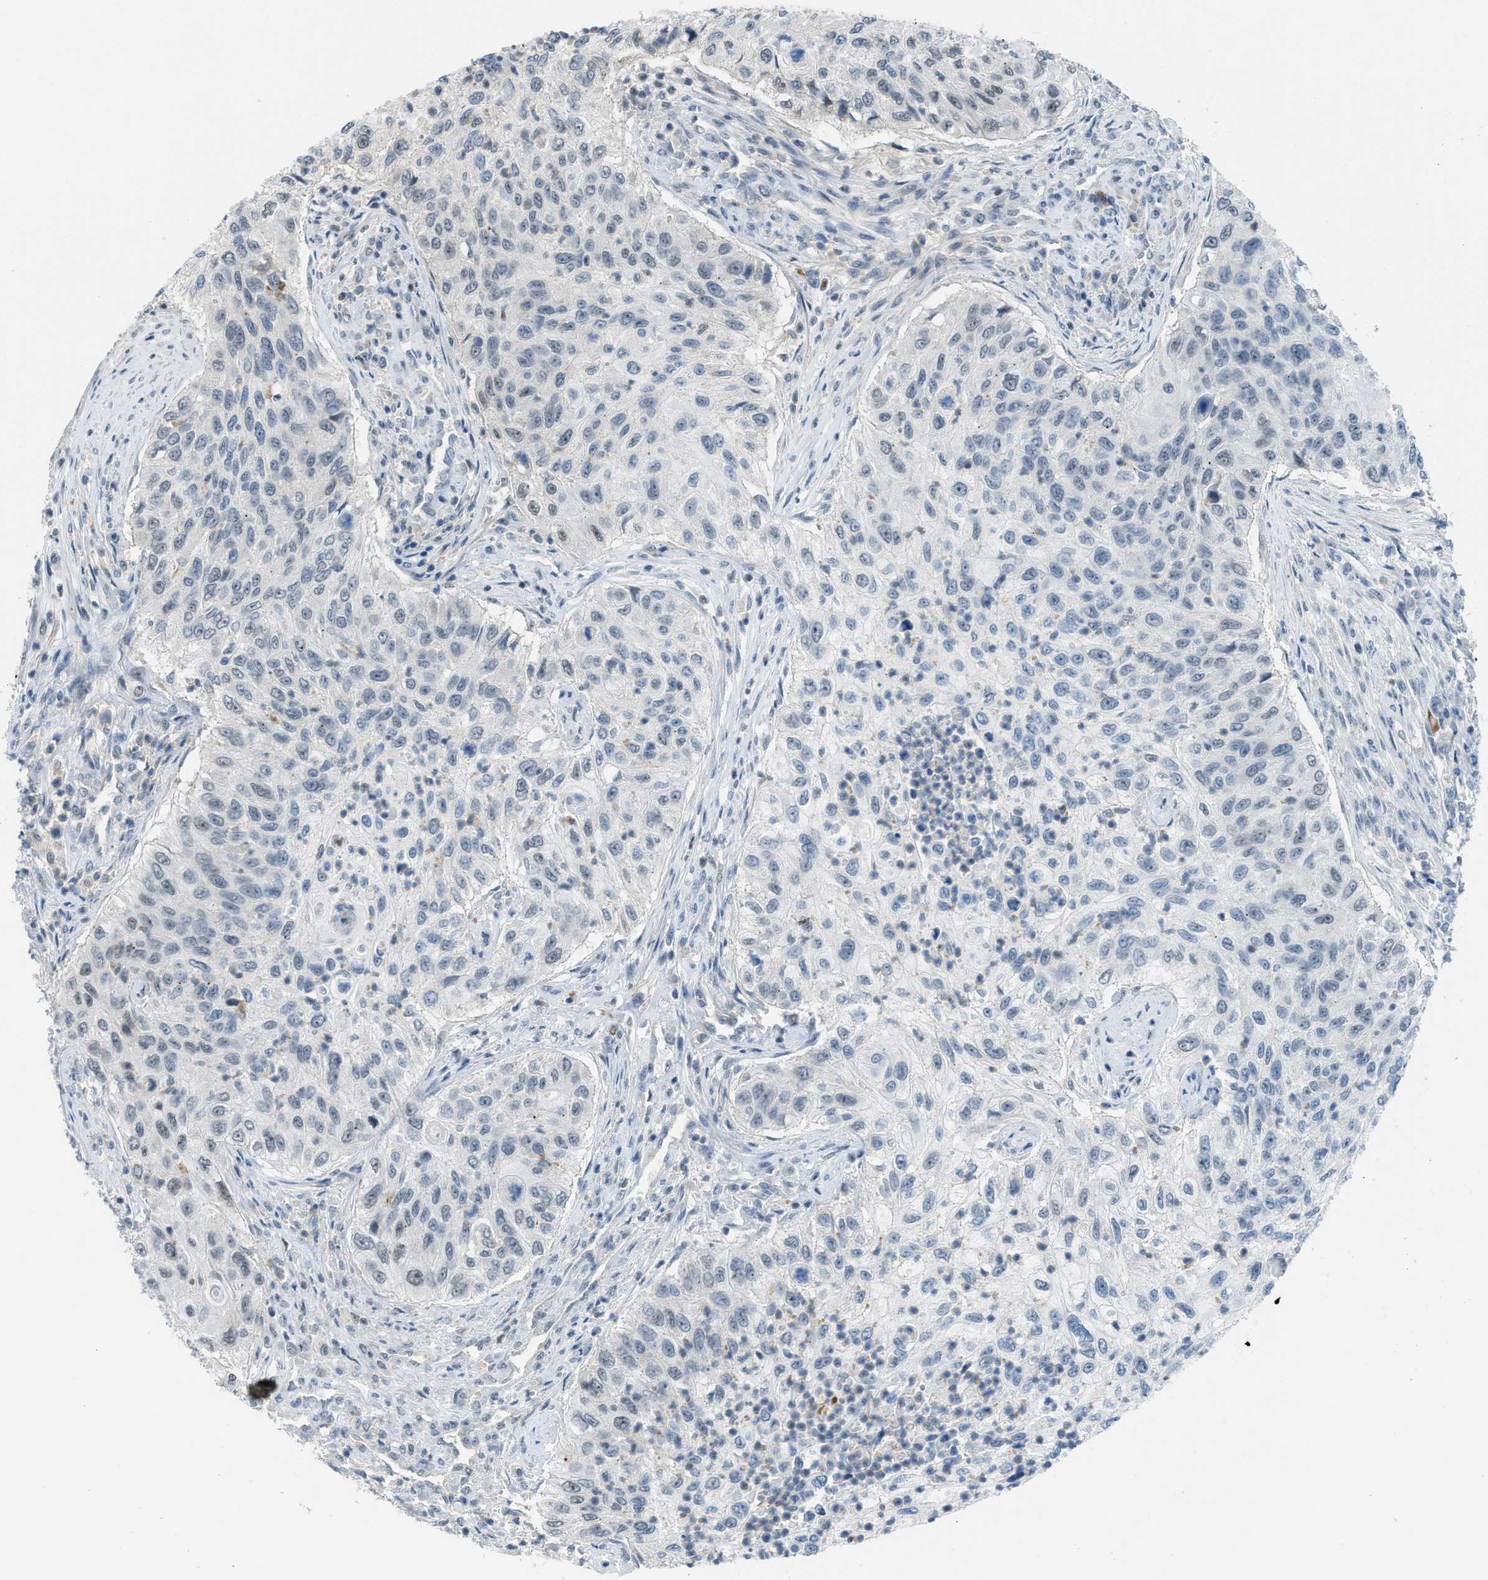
{"staining": {"intensity": "negative", "quantity": "none", "location": "none"}, "tissue": "urothelial cancer", "cell_type": "Tumor cells", "image_type": "cancer", "snomed": [{"axis": "morphology", "description": "Urothelial carcinoma, High grade"}, {"axis": "topography", "description": "Urinary bladder"}], "caption": "This is an IHC micrograph of human high-grade urothelial carcinoma. There is no expression in tumor cells.", "gene": "TTBK2", "patient": {"sex": "female", "age": 60}}